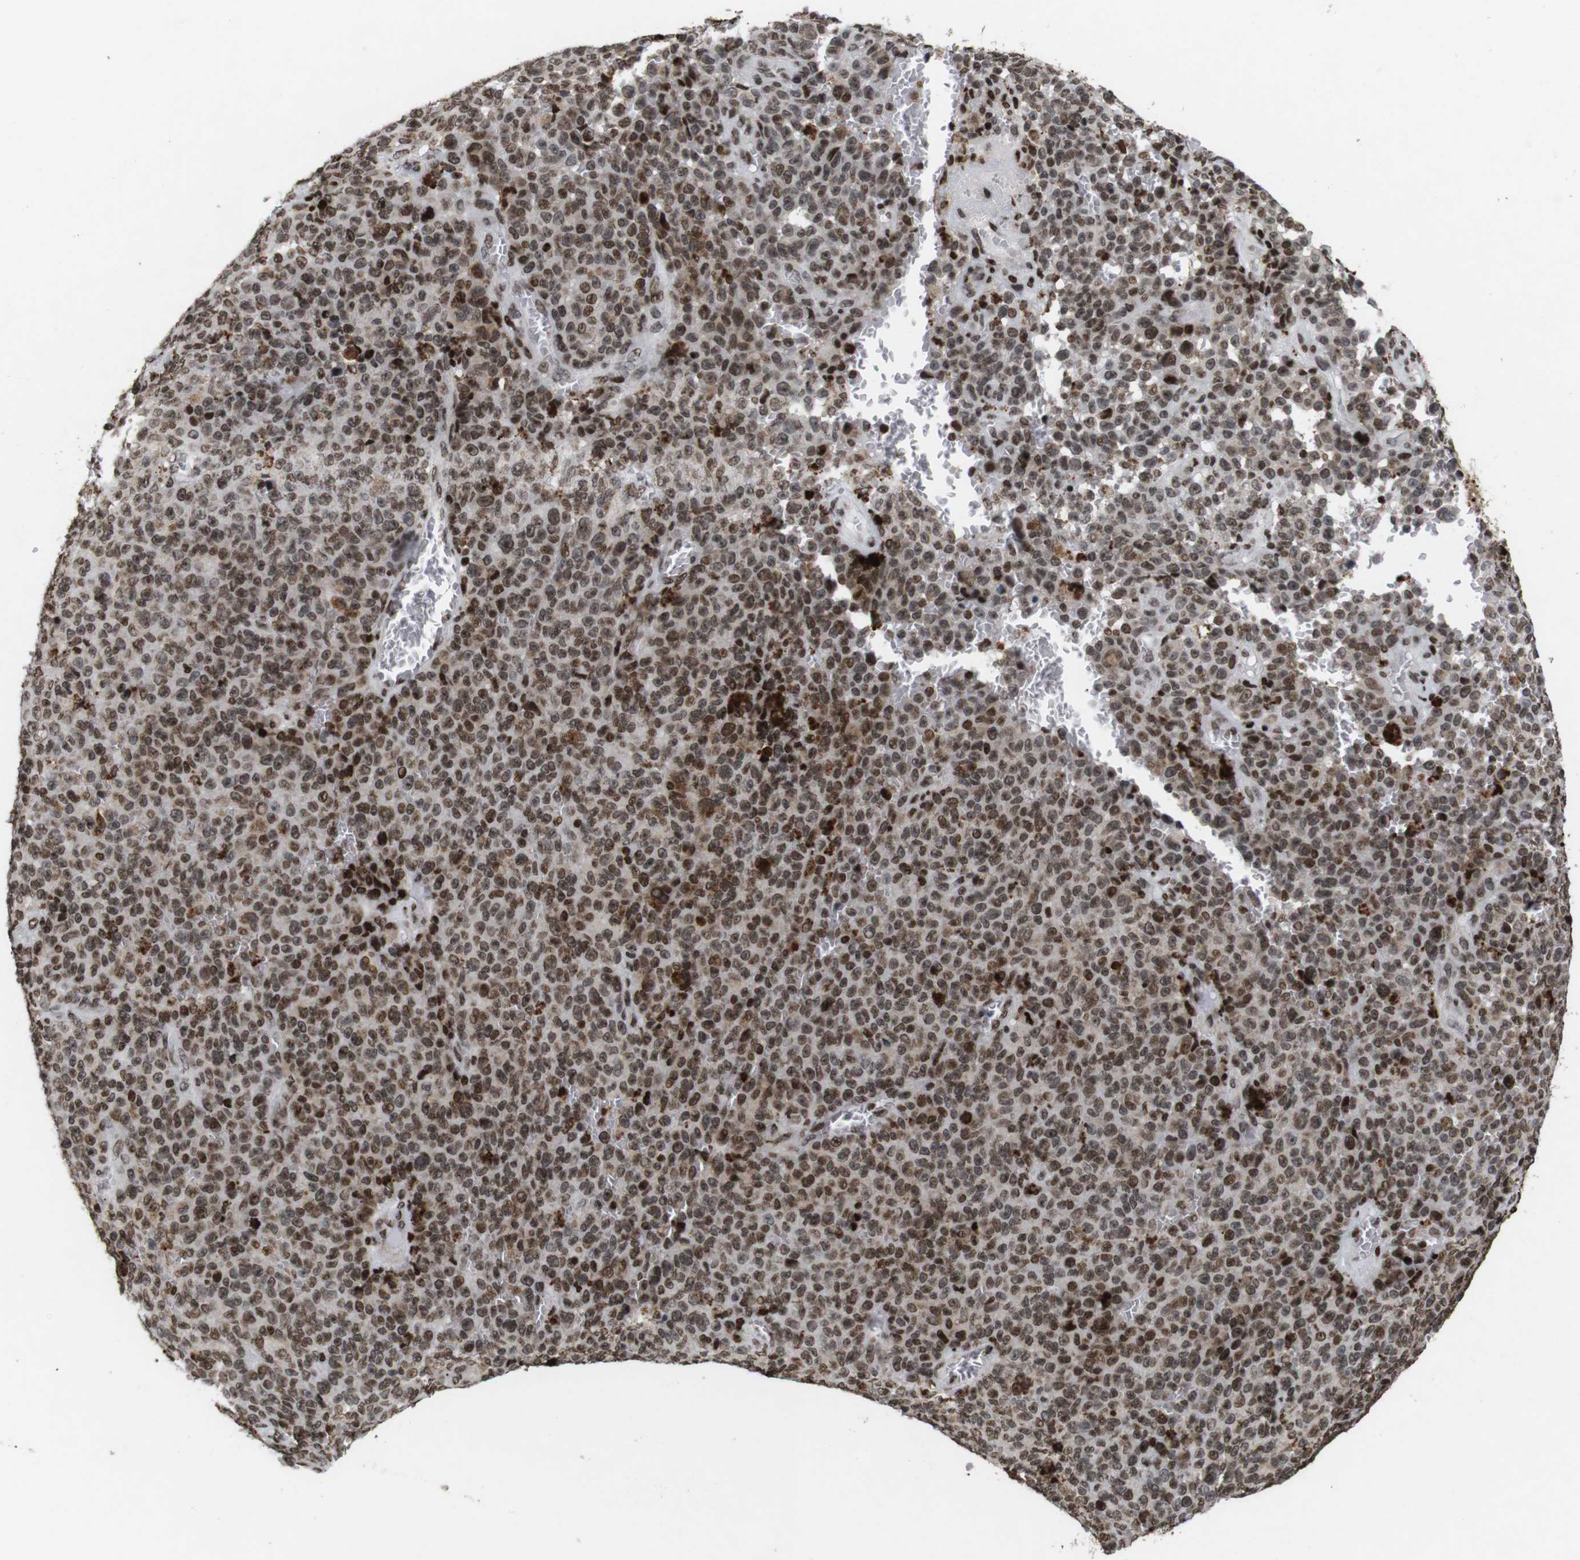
{"staining": {"intensity": "moderate", "quantity": ">75%", "location": "nuclear"}, "tissue": "melanoma", "cell_type": "Tumor cells", "image_type": "cancer", "snomed": [{"axis": "morphology", "description": "Malignant melanoma, NOS"}, {"axis": "topography", "description": "Skin"}], "caption": "Protein expression analysis of malignant melanoma shows moderate nuclear staining in approximately >75% of tumor cells. Using DAB (brown) and hematoxylin (blue) stains, captured at high magnification using brightfield microscopy.", "gene": "MAGEH1", "patient": {"sex": "female", "age": 82}}